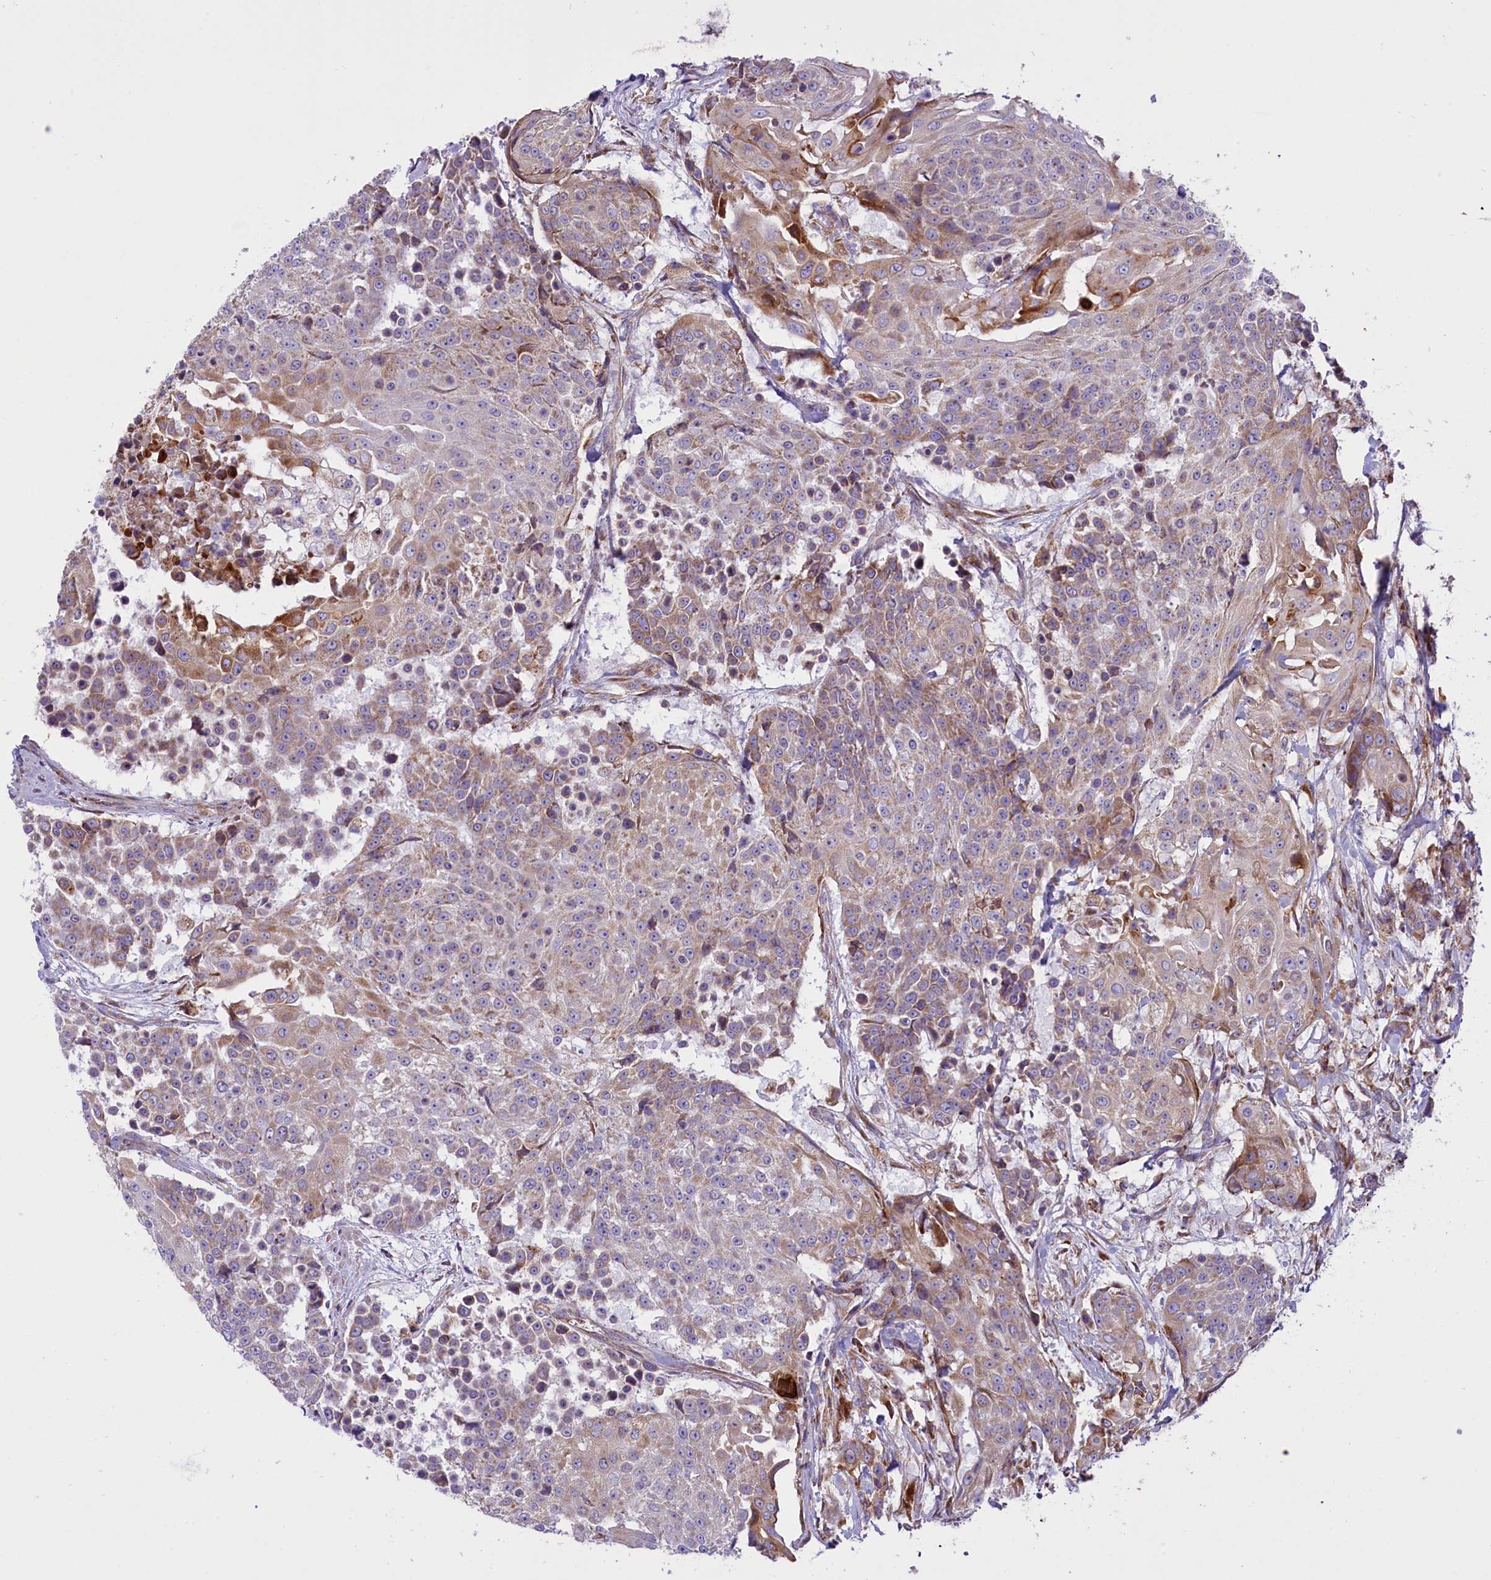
{"staining": {"intensity": "moderate", "quantity": "<25%", "location": "cytoplasmic/membranous"}, "tissue": "urothelial cancer", "cell_type": "Tumor cells", "image_type": "cancer", "snomed": [{"axis": "morphology", "description": "Urothelial carcinoma, High grade"}, {"axis": "topography", "description": "Urinary bladder"}], "caption": "Brown immunohistochemical staining in human high-grade urothelial carcinoma shows moderate cytoplasmic/membranous staining in approximately <25% of tumor cells. Ihc stains the protein in brown and the nuclei are stained blue.", "gene": "PTPRU", "patient": {"sex": "female", "age": 63}}